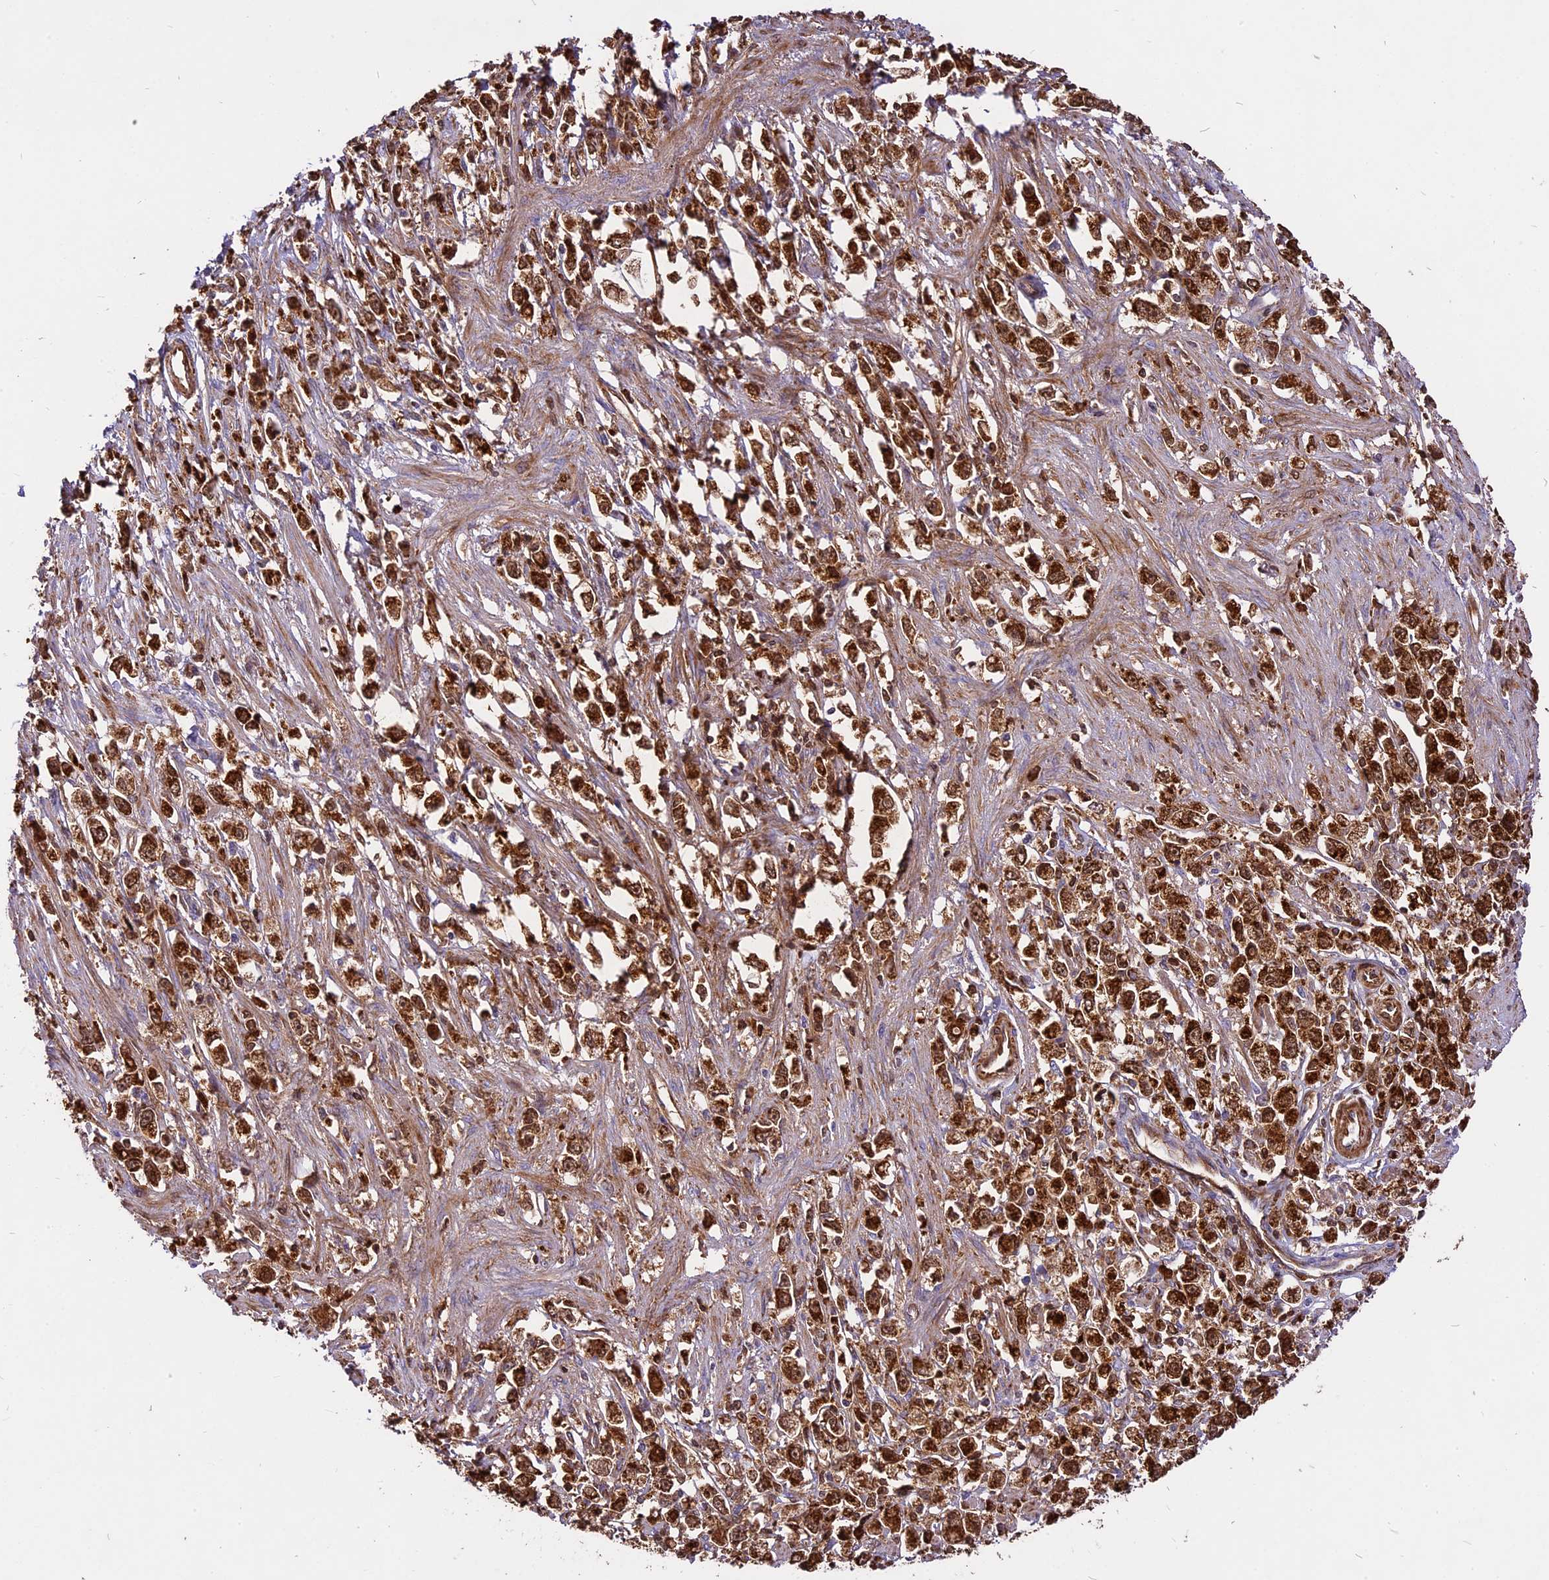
{"staining": {"intensity": "strong", "quantity": ">75%", "location": "cytoplasmic/membranous,nuclear"}, "tissue": "stomach cancer", "cell_type": "Tumor cells", "image_type": "cancer", "snomed": [{"axis": "morphology", "description": "Adenocarcinoma, NOS"}, {"axis": "topography", "description": "Stomach"}], "caption": "High-power microscopy captured an IHC histopathology image of adenocarcinoma (stomach), revealing strong cytoplasmic/membranous and nuclear positivity in about >75% of tumor cells.", "gene": "COX17", "patient": {"sex": "female", "age": 59}}